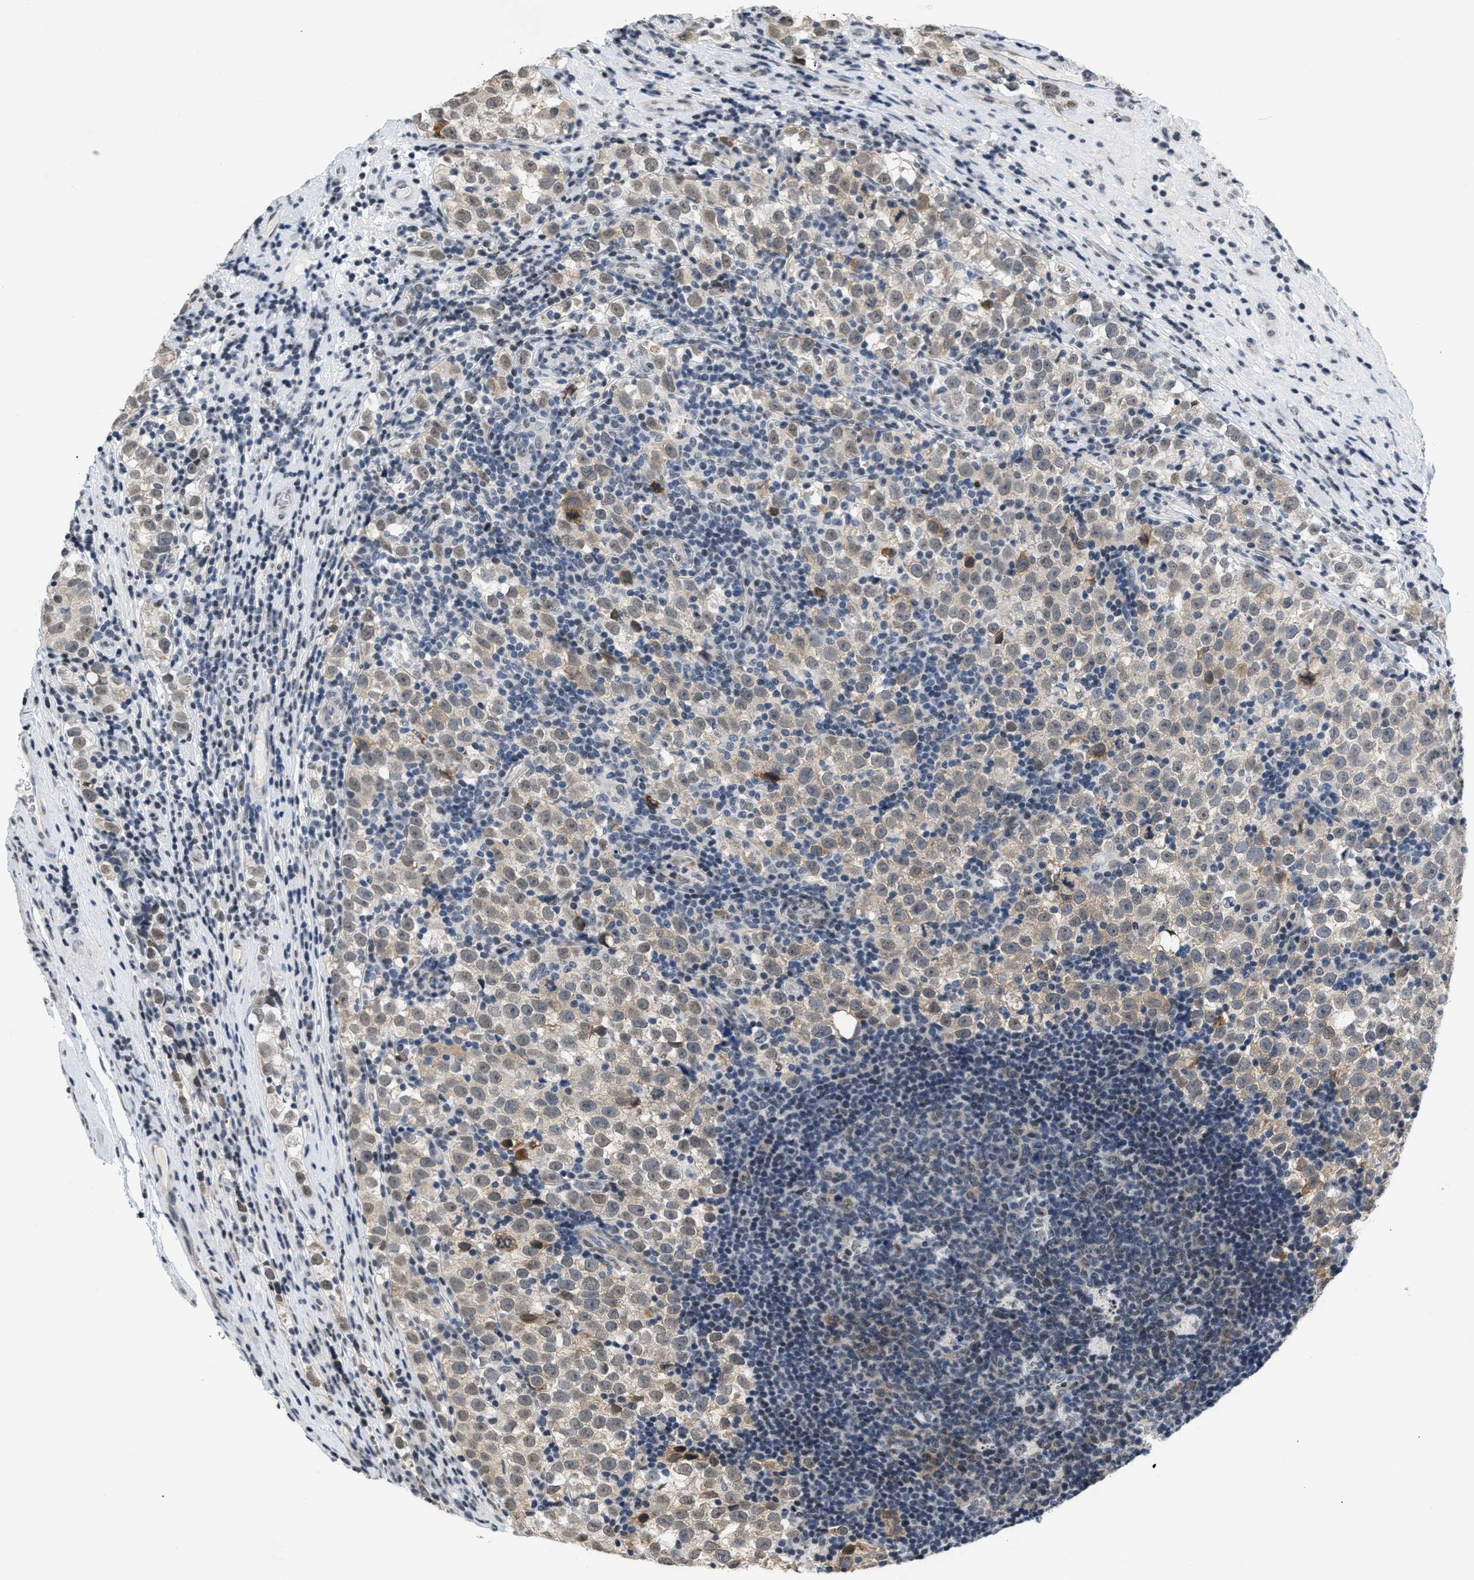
{"staining": {"intensity": "weak", "quantity": "25%-75%", "location": "nuclear"}, "tissue": "testis cancer", "cell_type": "Tumor cells", "image_type": "cancer", "snomed": [{"axis": "morphology", "description": "Normal tissue, NOS"}, {"axis": "morphology", "description": "Seminoma, NOS"}, {"axis": "topography", "description": "Testis"}], "caption": "An image of human testis cancer stained for a protein shows weak nuclear brown staining in tumor cells.", "gene": "RAF1", "patient": {"sex": "male", "age": 43}}